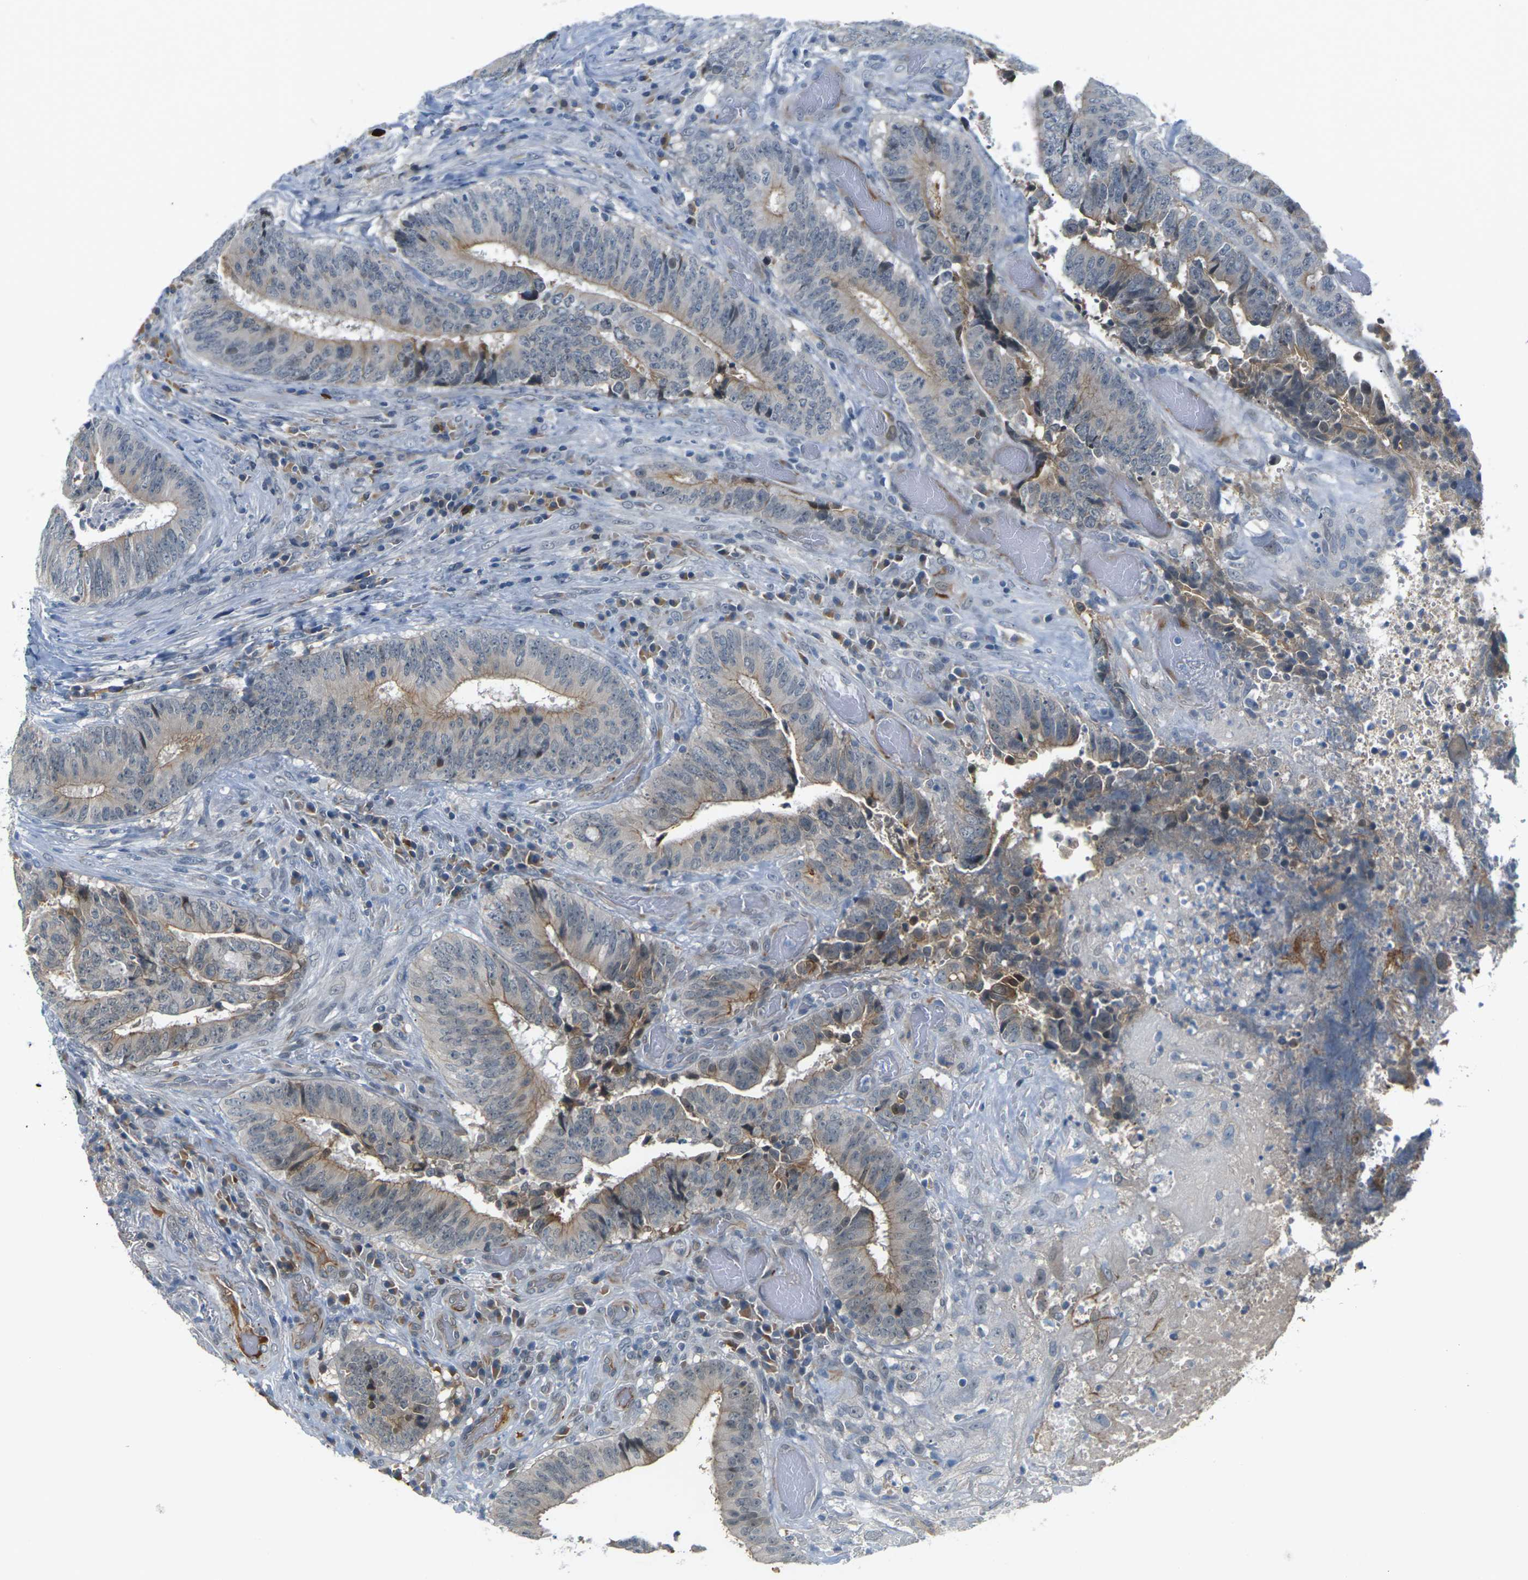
{"staining": {"intensity": "moderate", "quantity": "25%-75%", "location": "cytoplasmic/membranous"}, "tissue": "colorectal cancer", "cell_type": "Tumor cells", "image_type": "cancer", "snomed": [{"axis": "morphology", "description": "Adenocarcinoma, NOS"}, {"axis": "topography", "description": "Rectum"}], "caption": "The image demonstrates immunohistochemical staining of colorectal cancer. There is moderate cytoplasmic/membranous expression is appreciated in about 25%-75% of tumor cells. The staining was performed using DAB (3,3'-diaminobenzidine), with brown indicating positive protein expression. Nuclei are stained blue with hematoxylin.", "gene": "PKP2", "patient": {"sex": "male", "age": 72}}